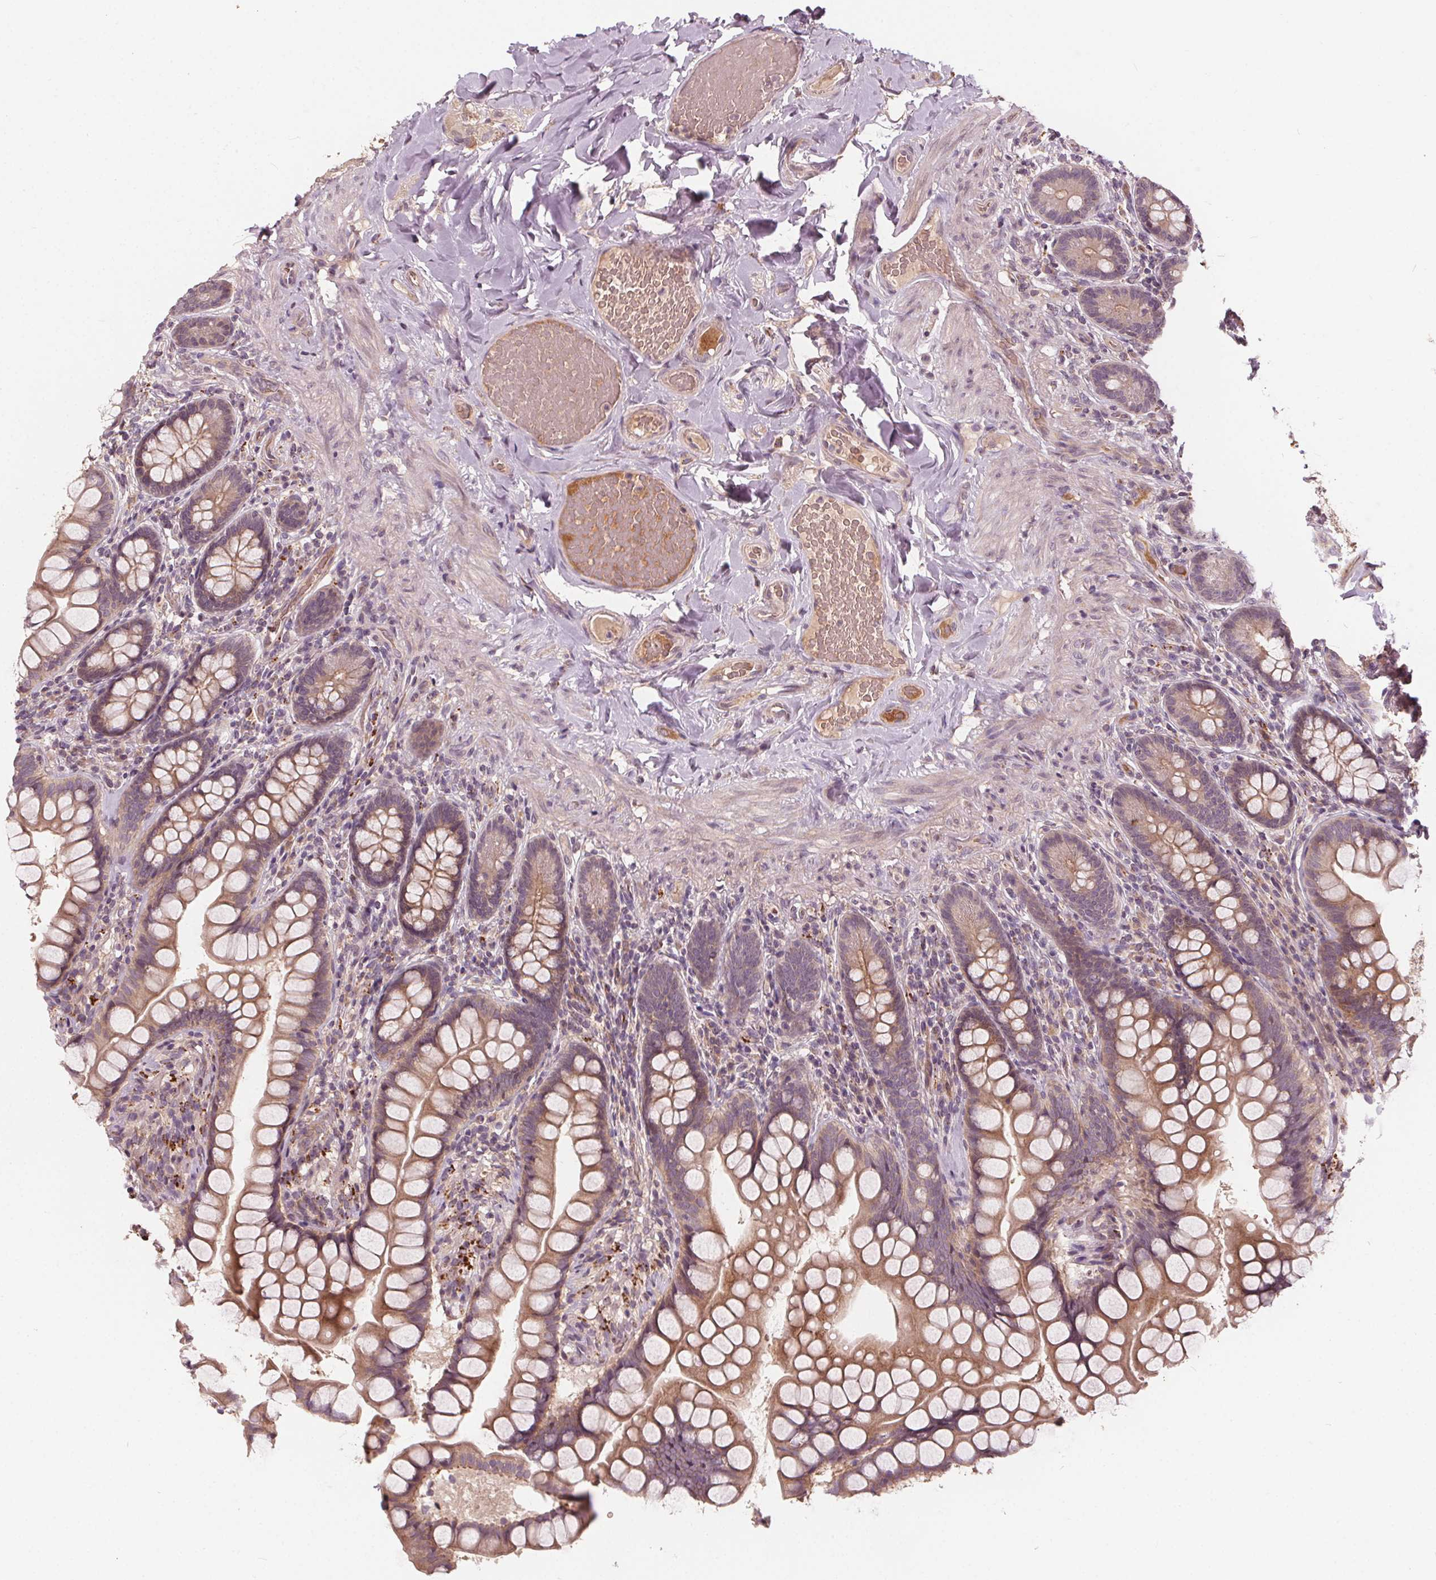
{"staining": {"intensity": "moderate", "quantity": ">75%", "location": "cytoplasmic/membranous"}, "tissue": "small intestine", "cell_type": "Glandular cells", "image_type": "normal", "snomed": [{"axis": "morphology", "description": "Normal tissue, NOS"}, {"axis": "topography", "description": "Small intestine"}], "caption": "IHC photomicrograph of normal small intestine stained for a protein (brown), which displays medium levels of moderate cytoplasmic/membranous staining in approximately >75% of glandular cells.", "gene": "IPO13", "patient": {"sex": "male", "age": 70}}